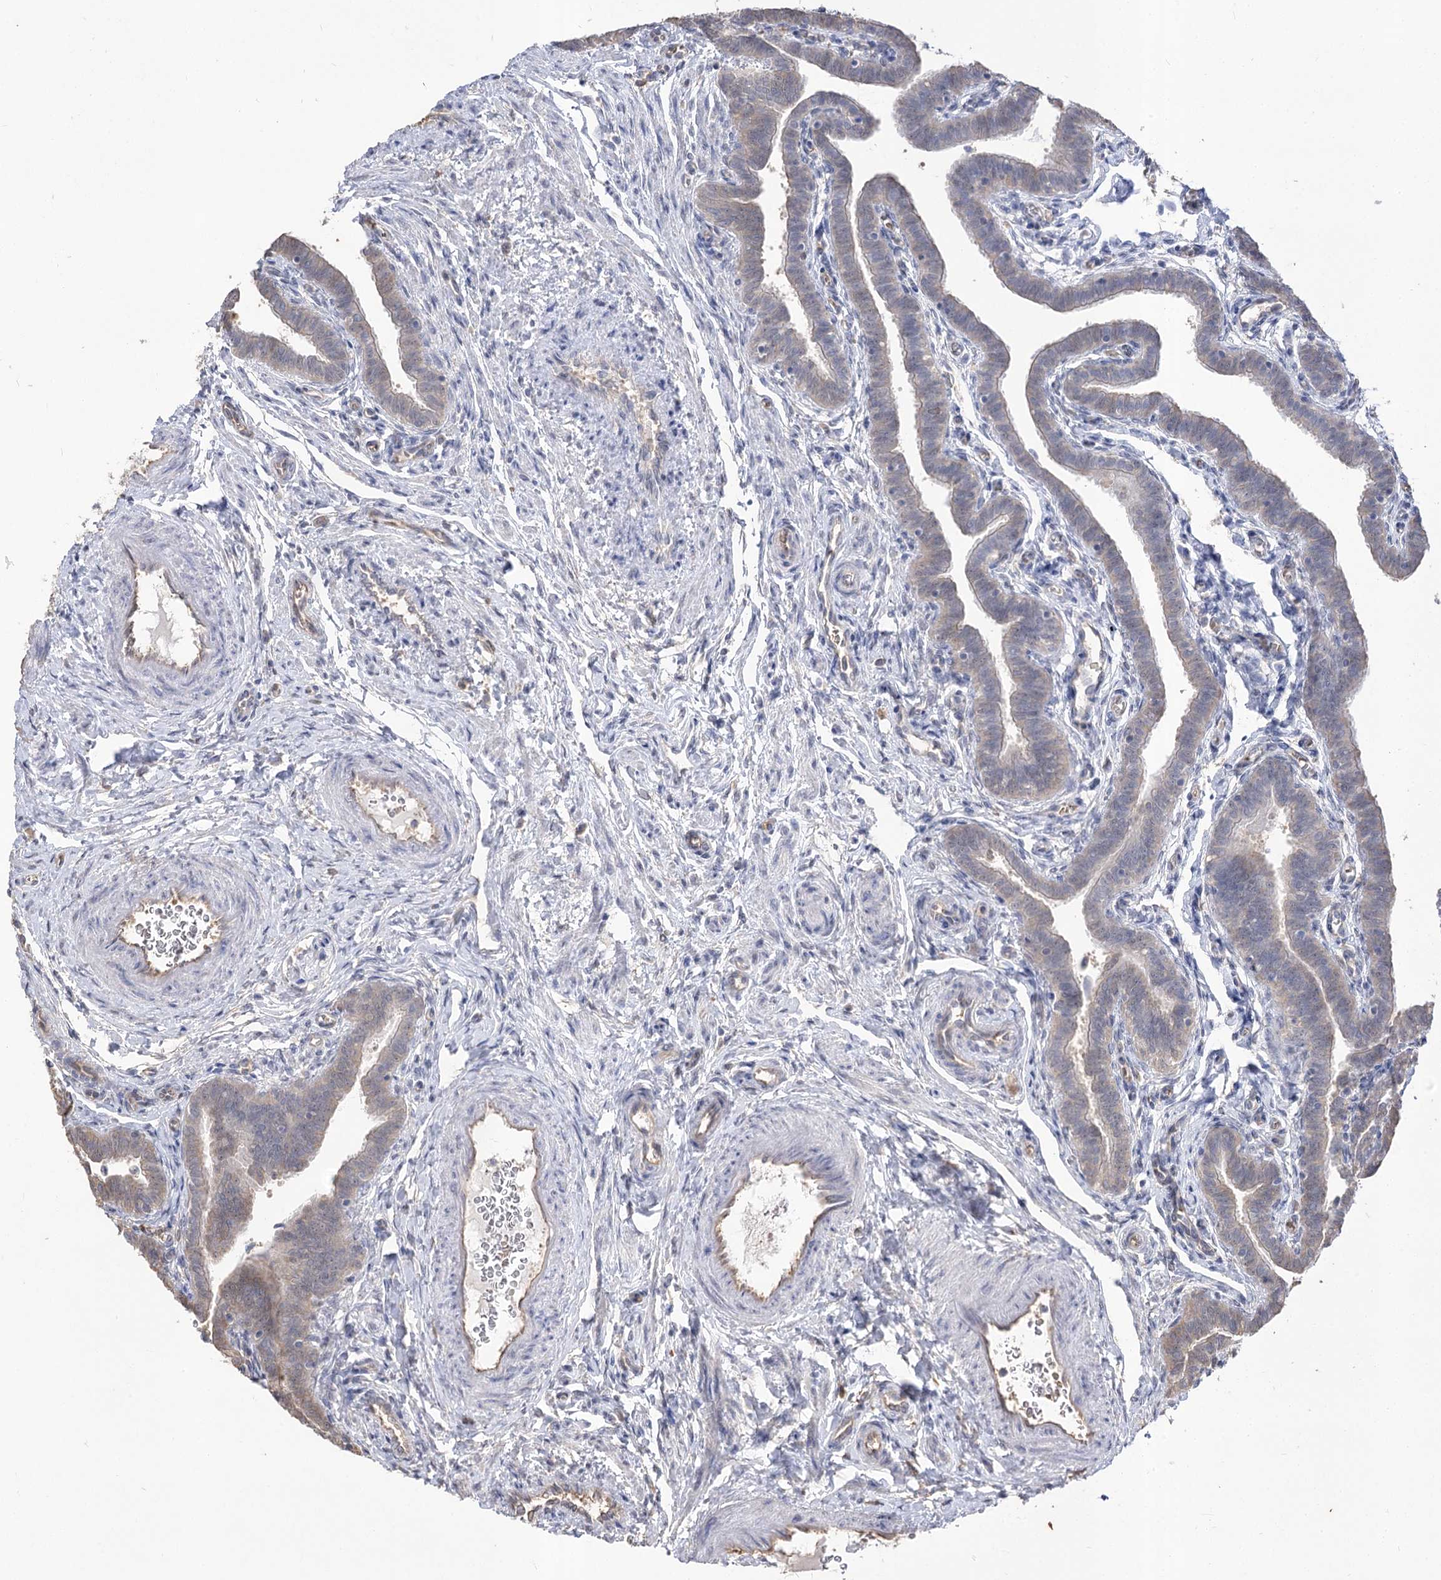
{"staining": {"intensity": "weak", "quantity": "25%-75%", "location": "cytoplasmic/membranous"}, "tissue": "fallopian tube", "cell_type": "Glandular cells", "image_type": "normal", "snomed": [{"axis": "morphology", "description": "Normal tissue, NOS"}, {"axis": "topography", "description": "Fallopian tube"}], "caption": "Glandular cells reveal weak cytoplasmic/membranous positivity in approximately 25%-75% of cells in unremarkable fallopian tube.", "gene": "R3HDM2", "patient": {"sex": "female", "age": 36}}